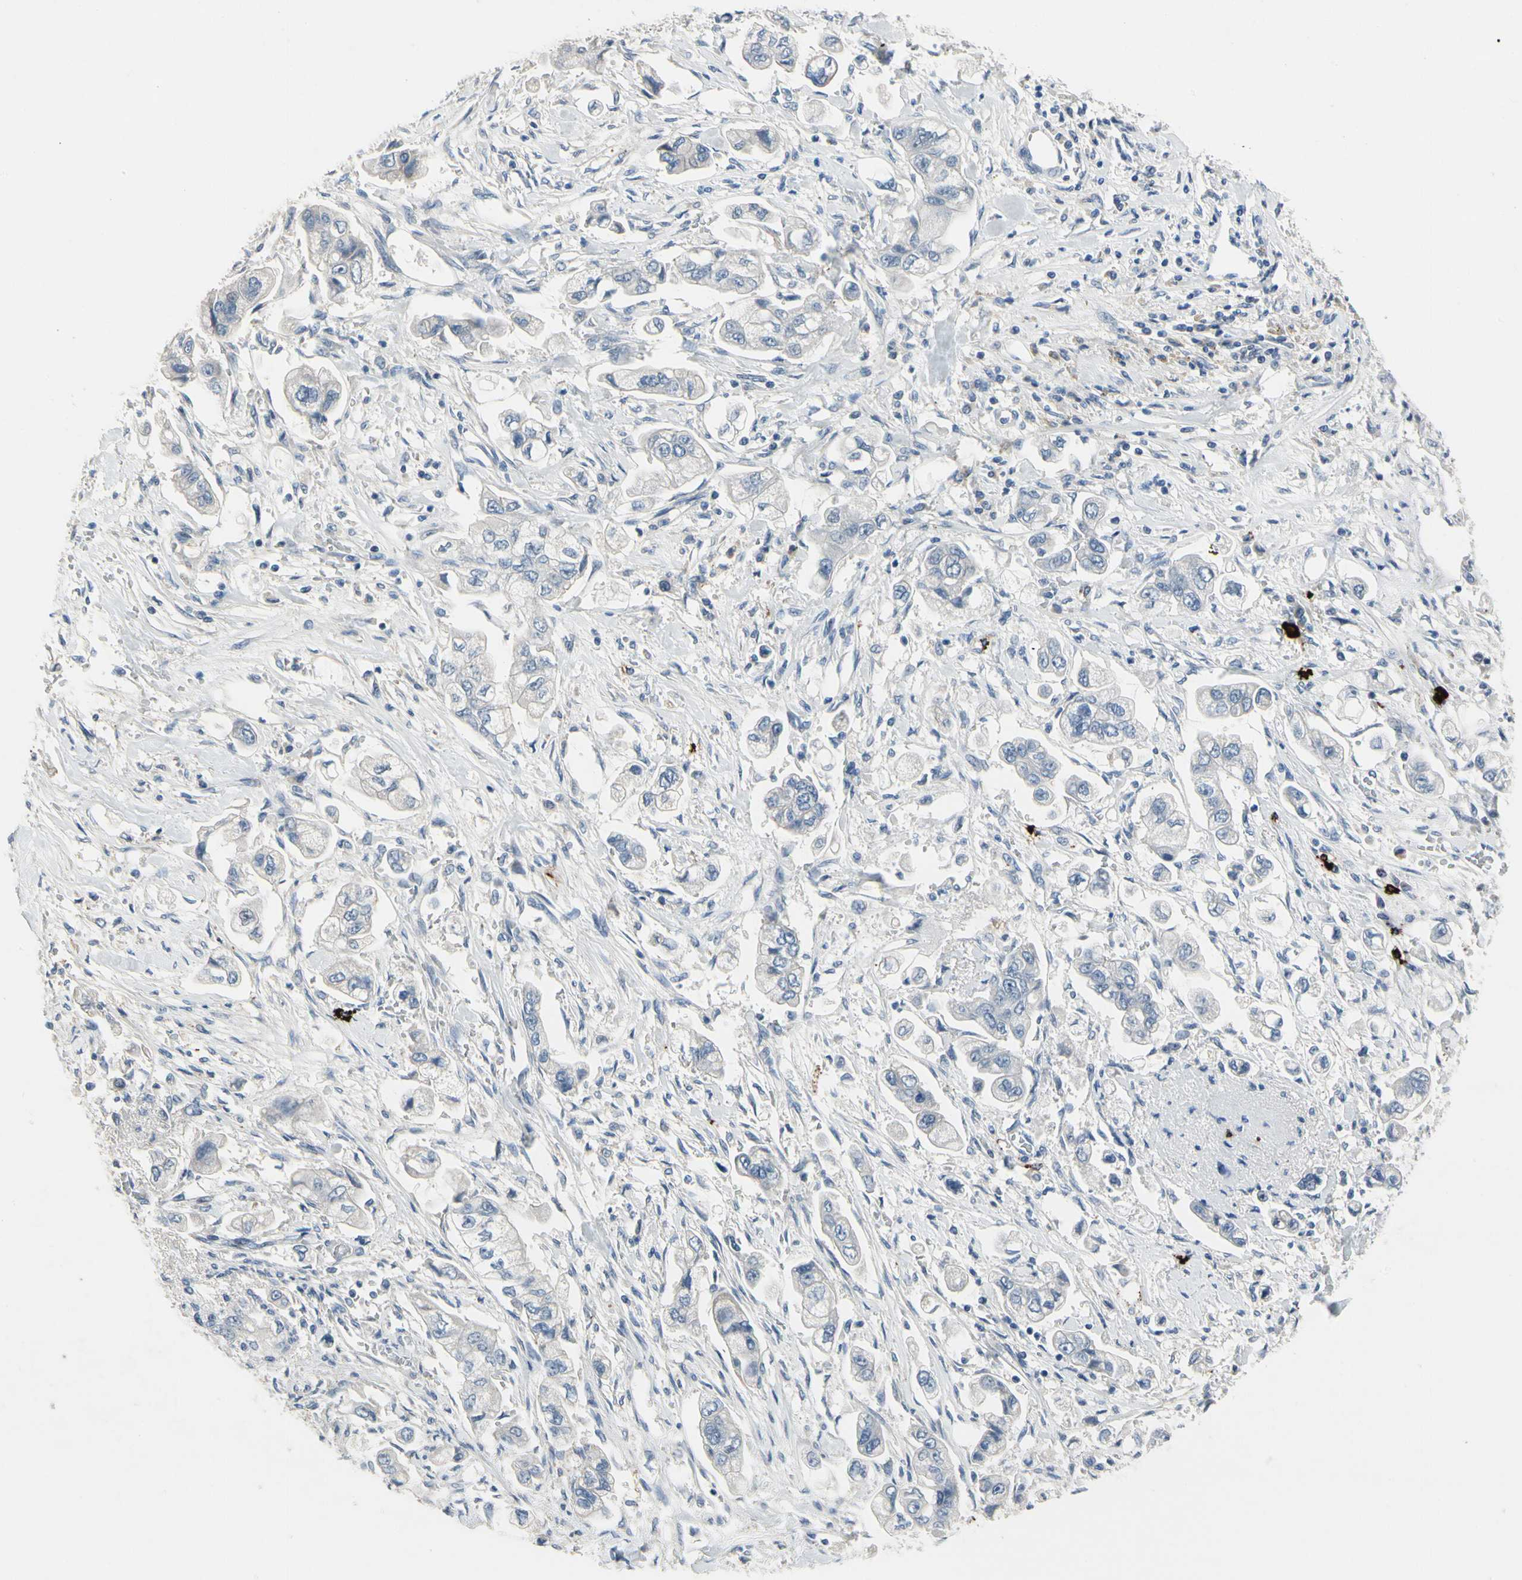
{"staining": {"intensity": "negative", "quantity": "none", "location": "none"}, "tissue": "stomach cancer", "cell_type": "Tumor cells", "image_type": "cancer", "snomed": [{"axis": "morphology", "description": "Adenocarcinoma, NOS"}, {"axis": "topography", "description": "Stomach"}], "caption": "This is an IHC micrograph of stomach cancer (adenocarcinoma). There is no positivity in tumor cells.", "gene": "CPA3", "patient": {"sex": "male", "age": 62}}